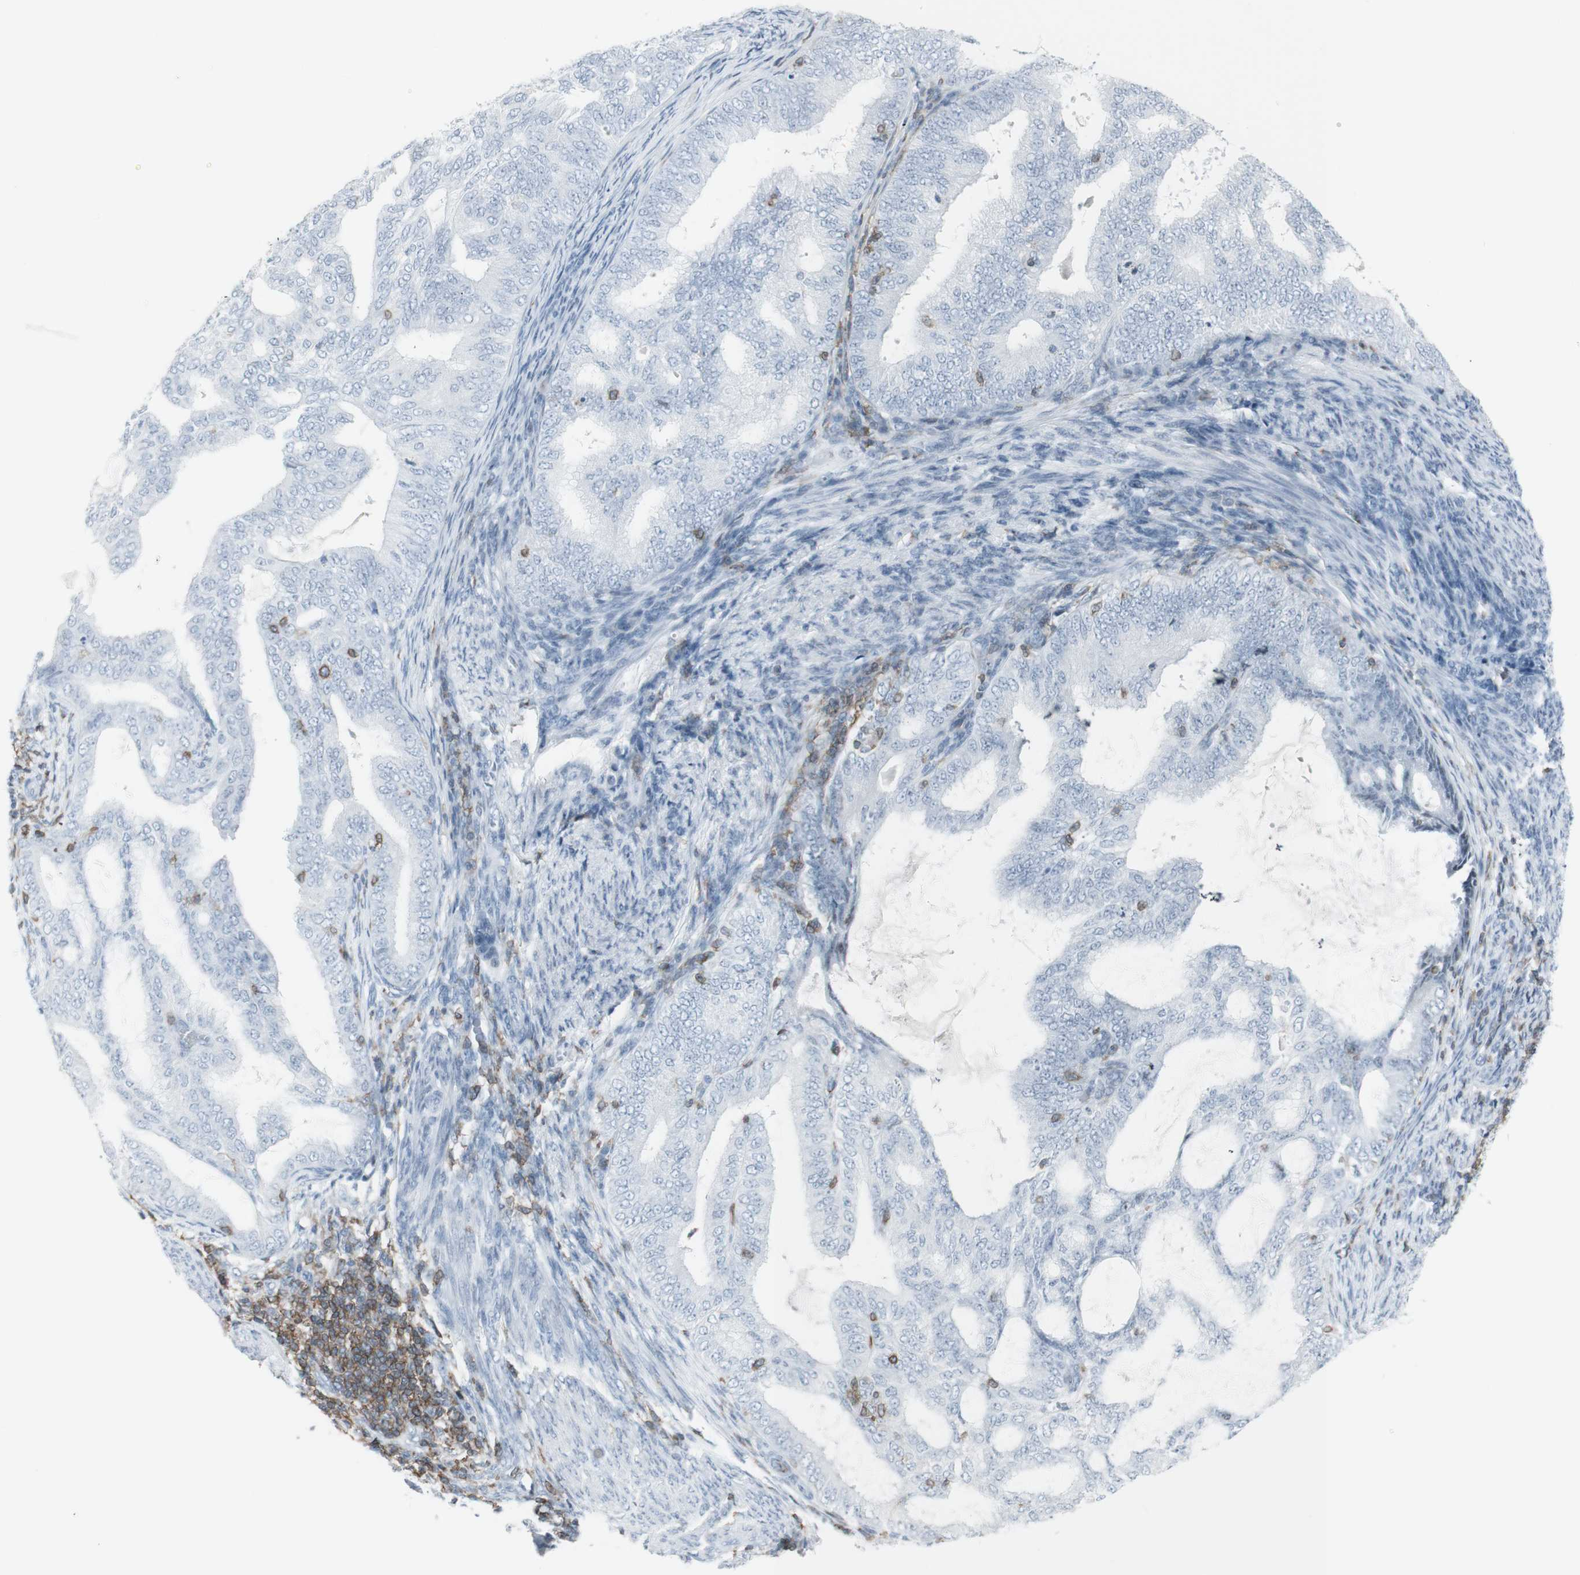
{"staining": {"intensity": "negative", "quantity": "none", "location": "none"}, "tissue": "endometrial cancer", "cell_type": "Tumor cells", "image_type": "cancer", "snomed": [{"axis": "morphology", "description": "Adenocarcinoma, NOS"}, {"axis": "topography", "description": "Endometrium"}], "caption": "Immunohistochemical staining of endometrial adenocarcinoma exhibits no significant expression in tumor cells.", "gene": "NRG1", "patient": {"sex": "female", "age": 58}}